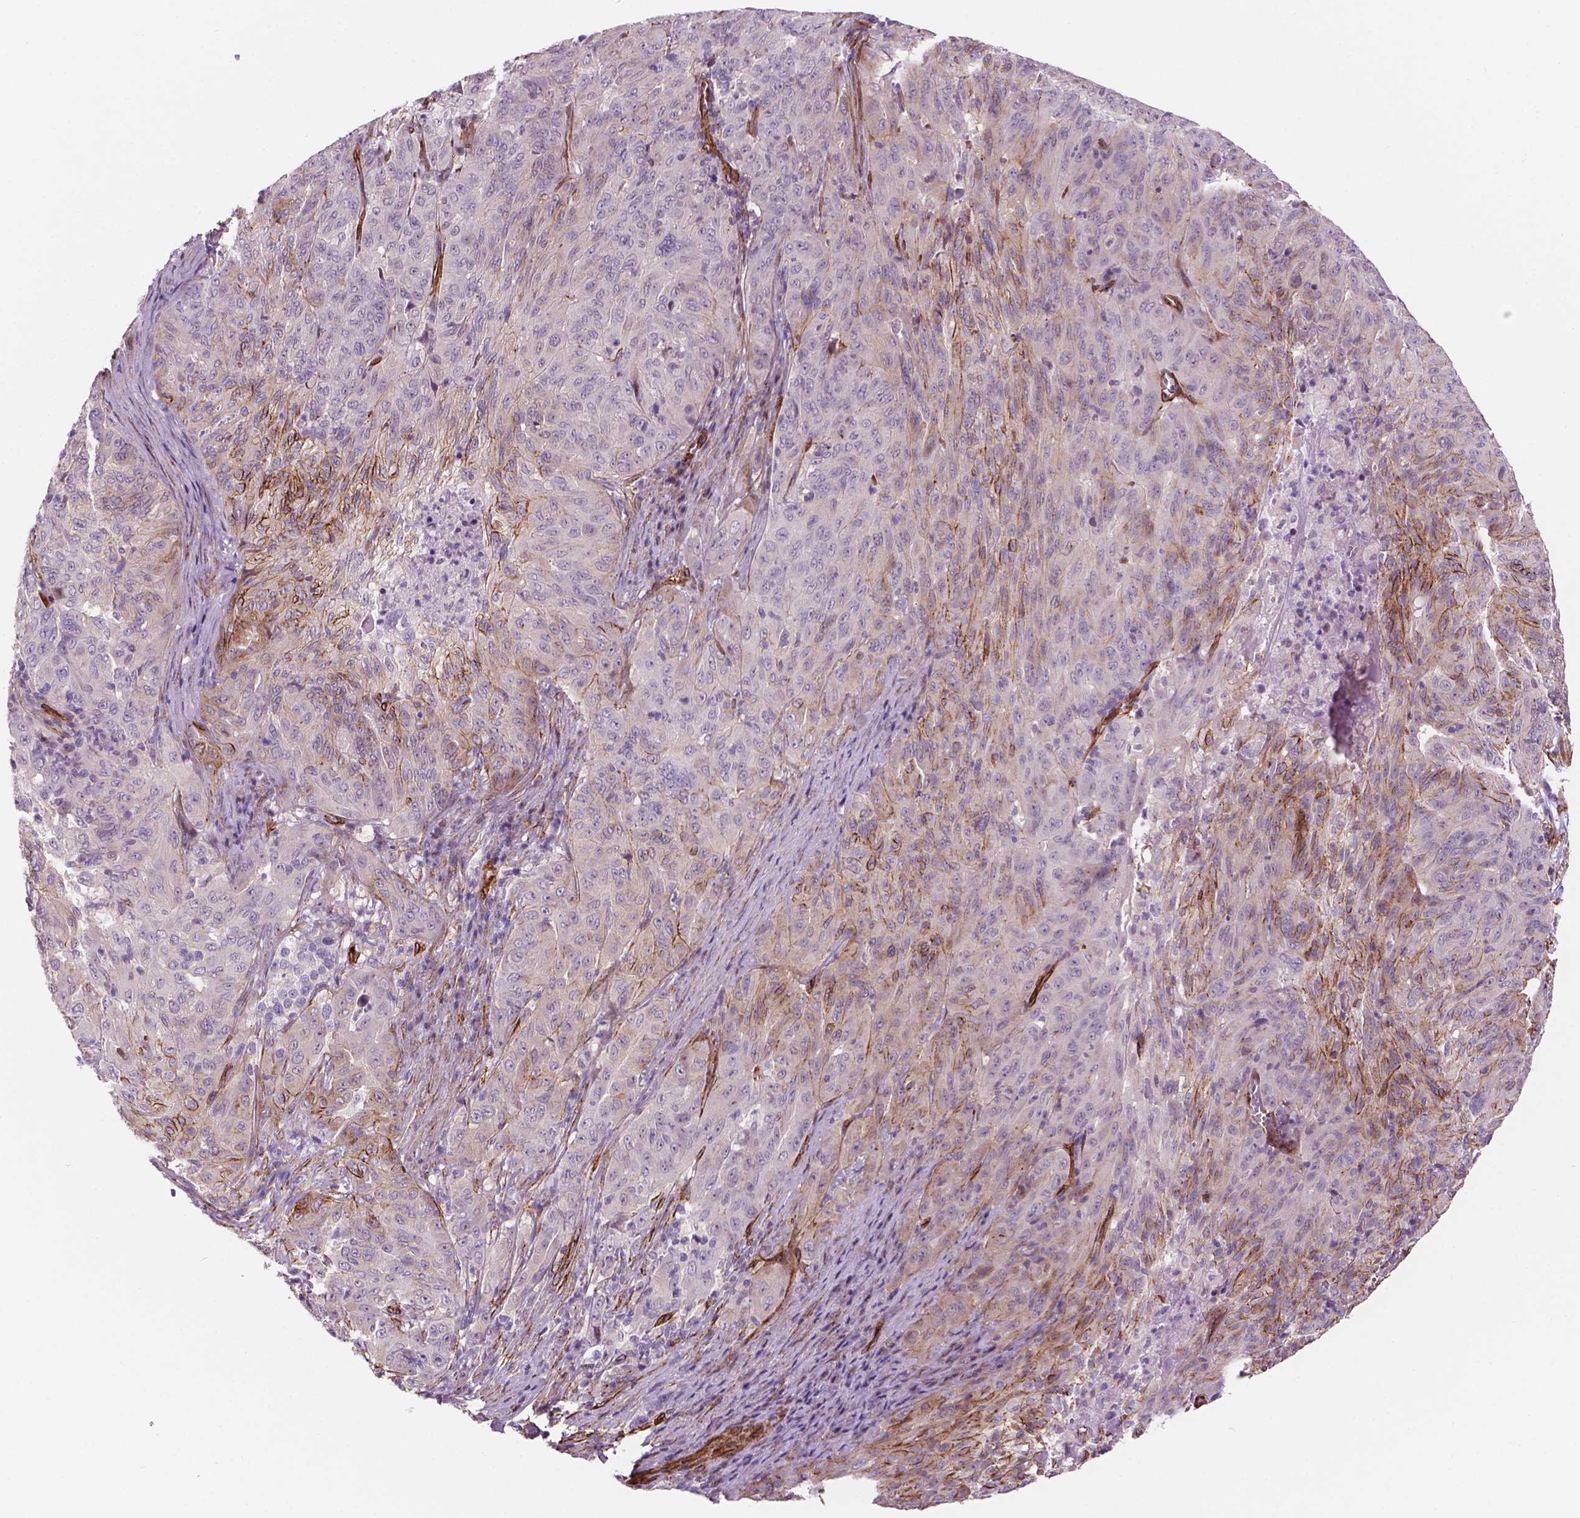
{"staining": {"intensity": "moderate", "quantity": "<25%", "location": "cytoplasmic/membranous"}, "tissue": "pancreatic cancer", "cell_type": "Tumor cells", "image_type": "cancer", "snomed": [{"axis": "morphology", "description": "Adenocarcinoma, NOS"}, {"axis": "topography", "description": "Pancreas"}], "caption": "The photomicrograph displays immunohistochemical staining of pancreatic cancer. There is moderate cytoplasmic/membranous expression is present in approximately <25% of tumor cells.", "gene": "EGFL8", "patient": {"sex": "male", "age": 63}}